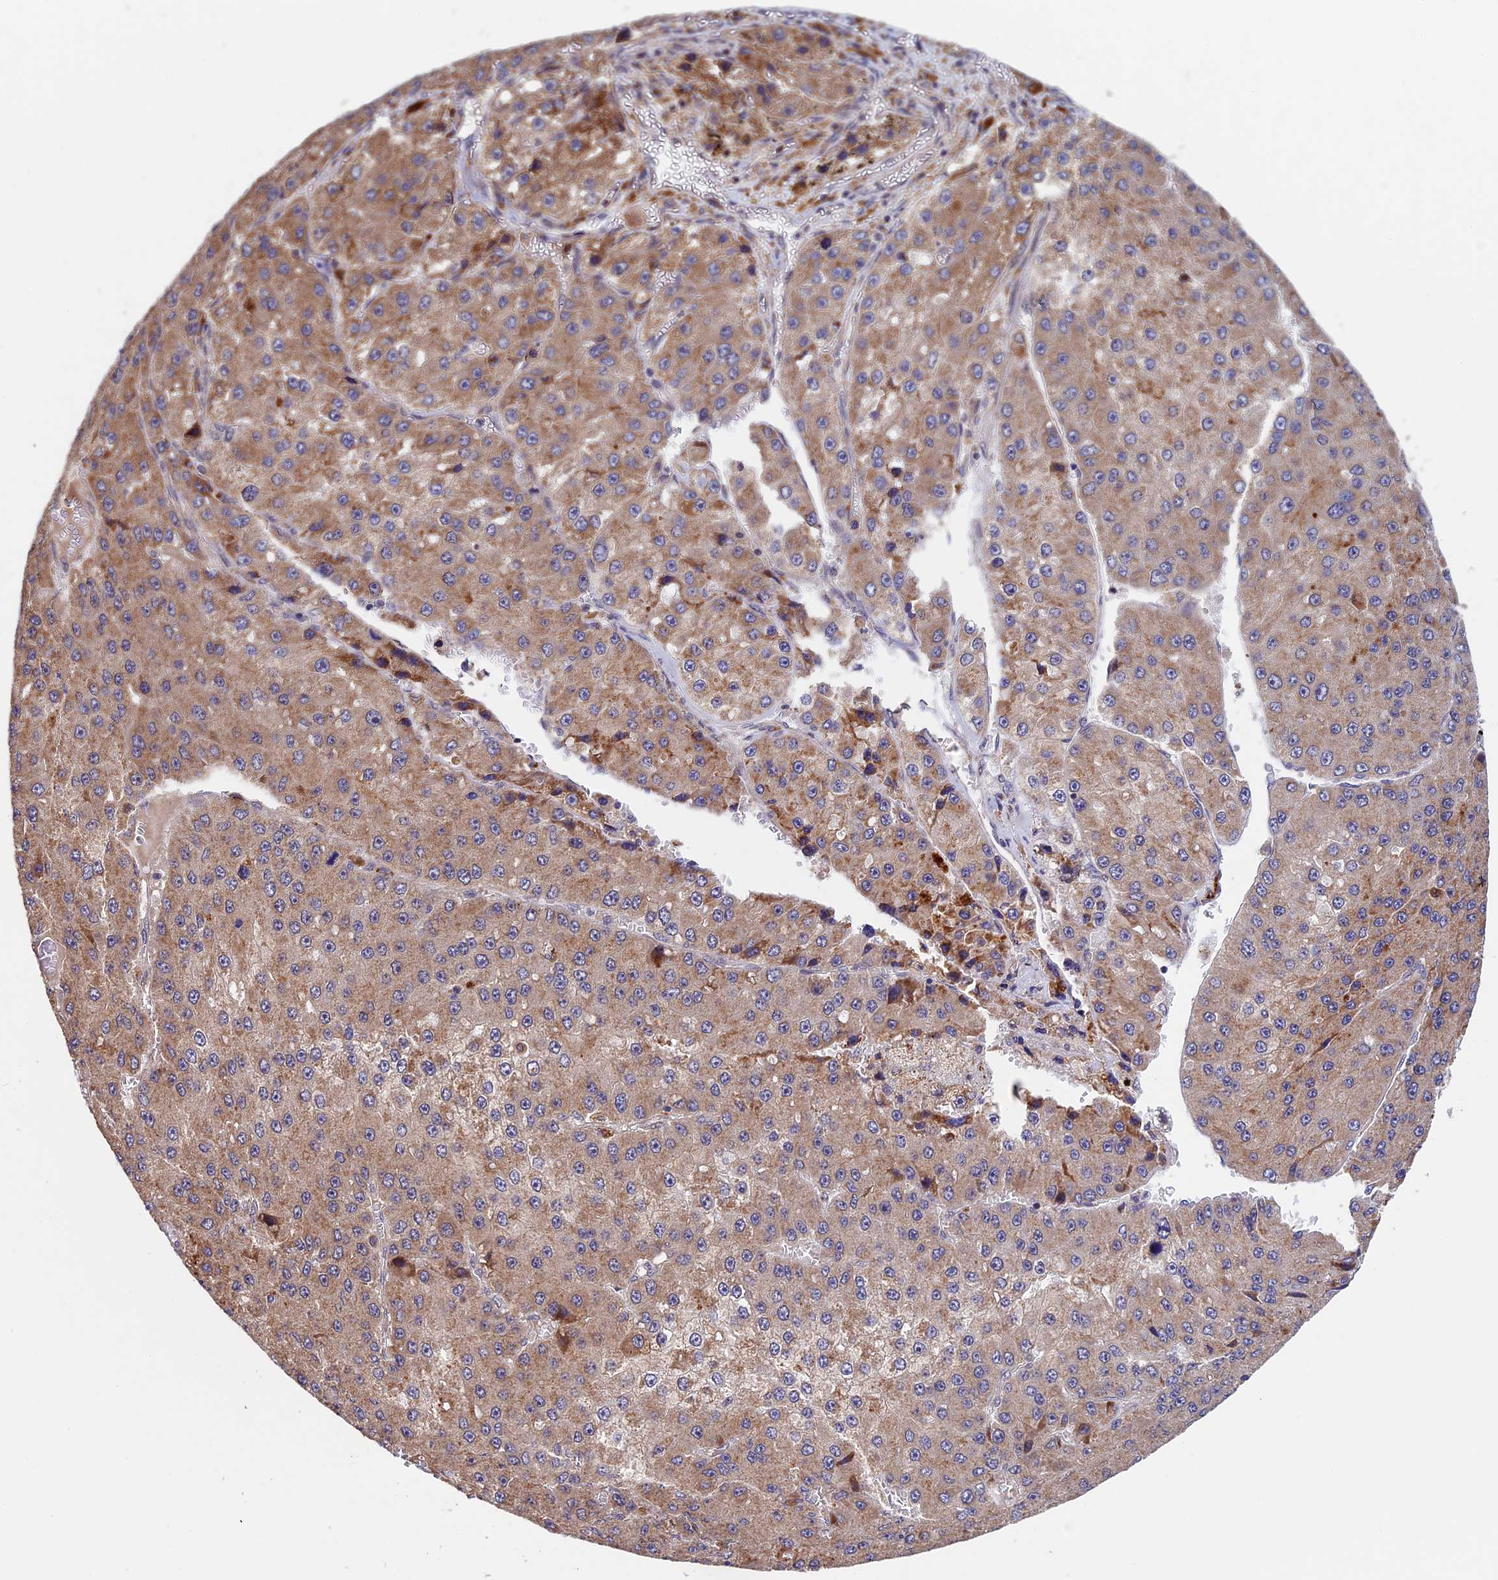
{"staining": {"intensity": "moderate", "quantity": ">75%", "location": "cytoplasmic/membranous"}, "tissue": "liver cancer", "cell_type": "Tumor cells", "image_type": "cancer", "snomed": [{"axis": "morphology", "description": "Carcinoma, Hepatocellular, NOS"}, {"axis": "topography", "description": "Liver"}], "caption": "Protein staining by immunohistochemistry (IHC) reveals moderate cytoplasmic/membranous staining in about >75% of tumor cells in liver cancer (hepatocellular carcinoma).", "gene": "RNF17", "patient": {"sex": "female", "age": 73}}